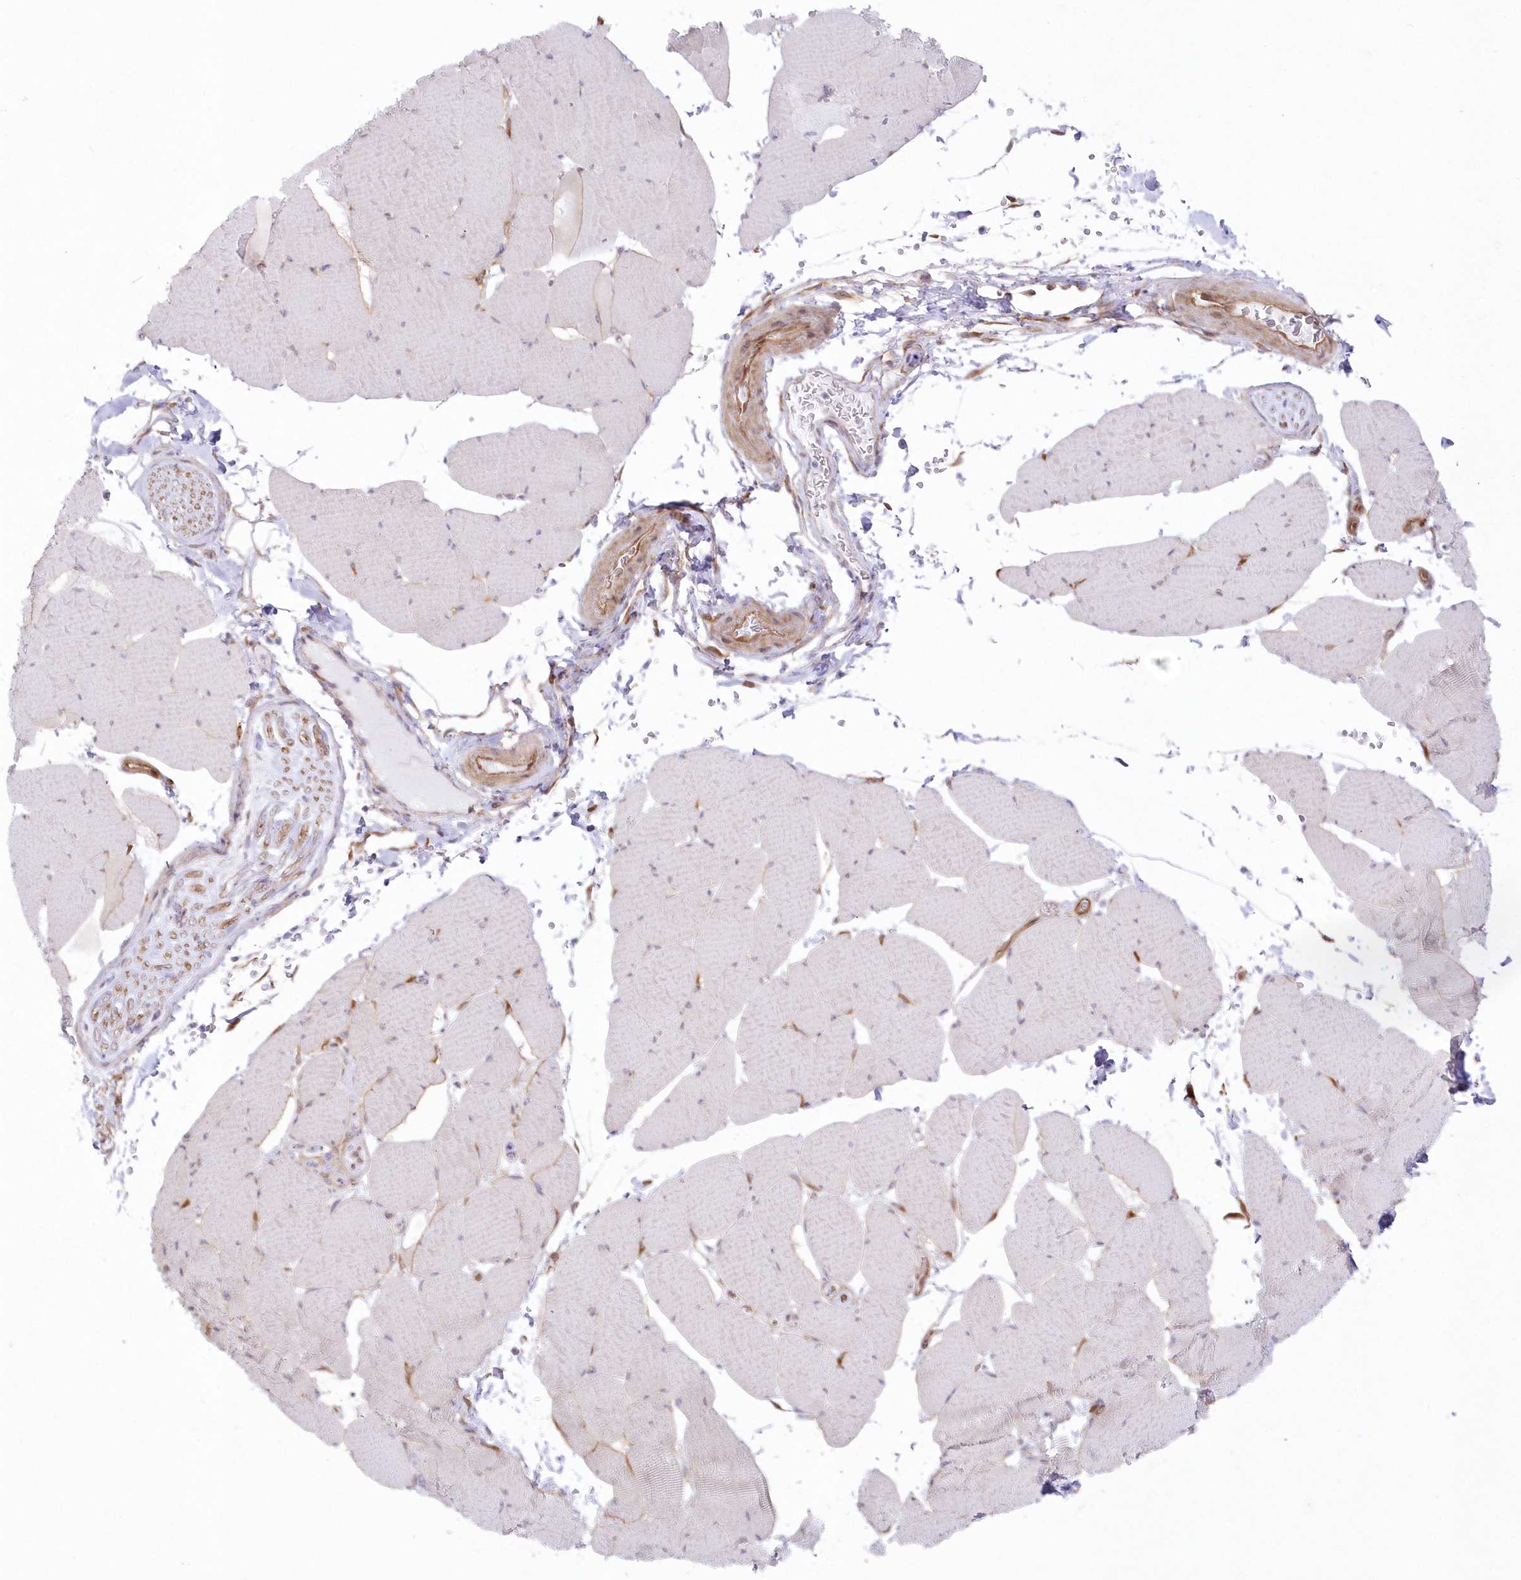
{"staining": {"intensity": "weak", "quantity": "<25%", "location": "cytoplasmic/membranous"}, "tissue": "skeletal muscle", "cell_type": "Myocytes", "image_type": "normal", "snomed": [{"axis": "morphology", "description": "Normal tissue, NOS"}, {"axis": "topography", "description": "Skeletal muscle"}, {"axis": "topography", "description": "Head-Neck"}], "caption": "Immunohistochemistry photomicrograph of unremarkable human skeletal muscle stained for a protein (brown), which demonstrates no expression in myocytes.", "gene": "SH3PXD2B", "patient": {"sex": "male", "age": 66}}